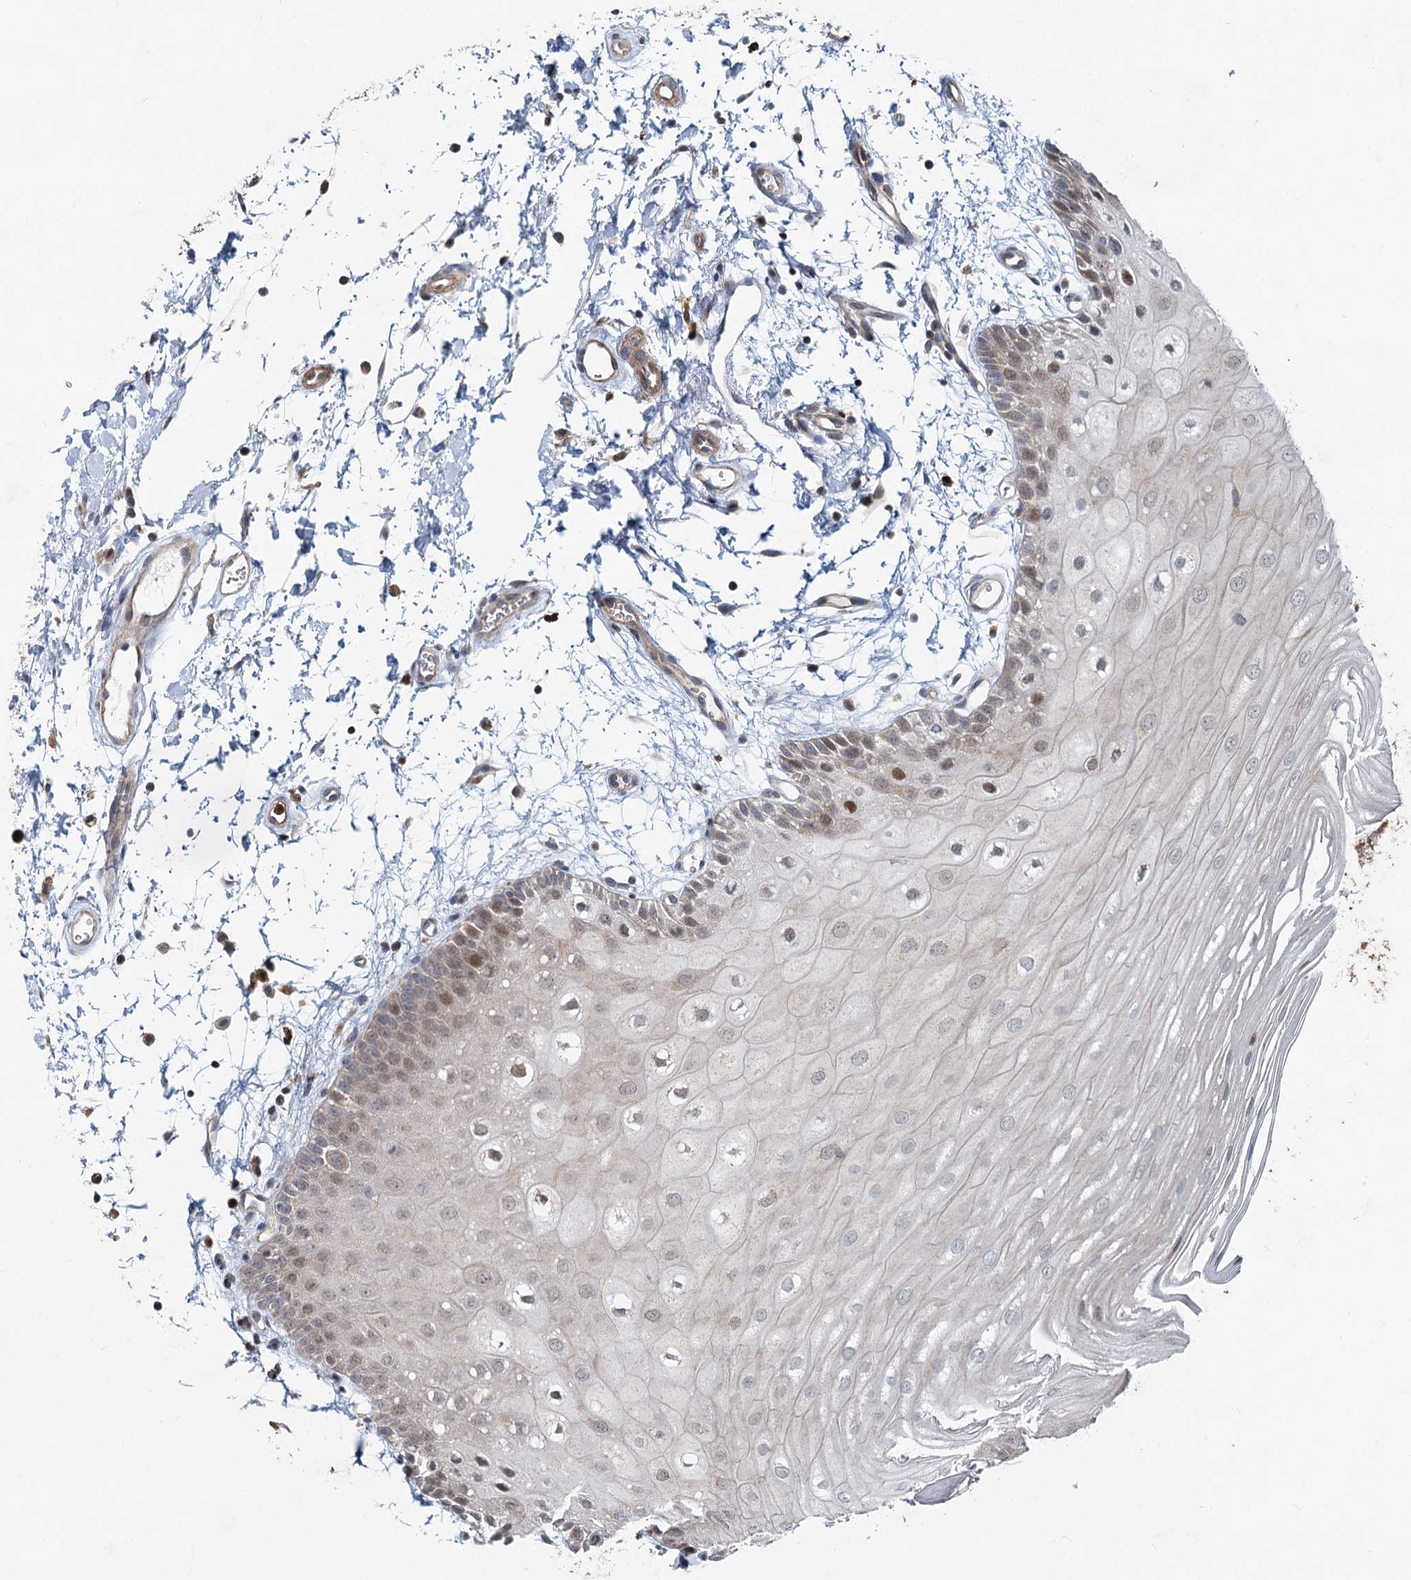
{"staining": {"intensity": "moderate", "quantity": "<25%", "location": "cytoplasmic/membranous,nuclear"}, "tissue": "oral mucosa", "cell_type": "Squamous epithelial cells", "image_type": "normal", "snomed": [{"axis": "morphology", "description": "Normal tissue, NOS"}, {"axis": "topography", "description": "Oral tissue"}, {"axis": "topography", "description": "Tounge, NOS"}], "caption": "Unremarkable oral mucosa exhibits moderate cytoplasmic/membranous,nuclear positivity in about <25% of squamous epithelial cells, visualized by immunohistochemistry.", "gene": "ADCY2", "patient": {"sex": "female", "age": 73}}